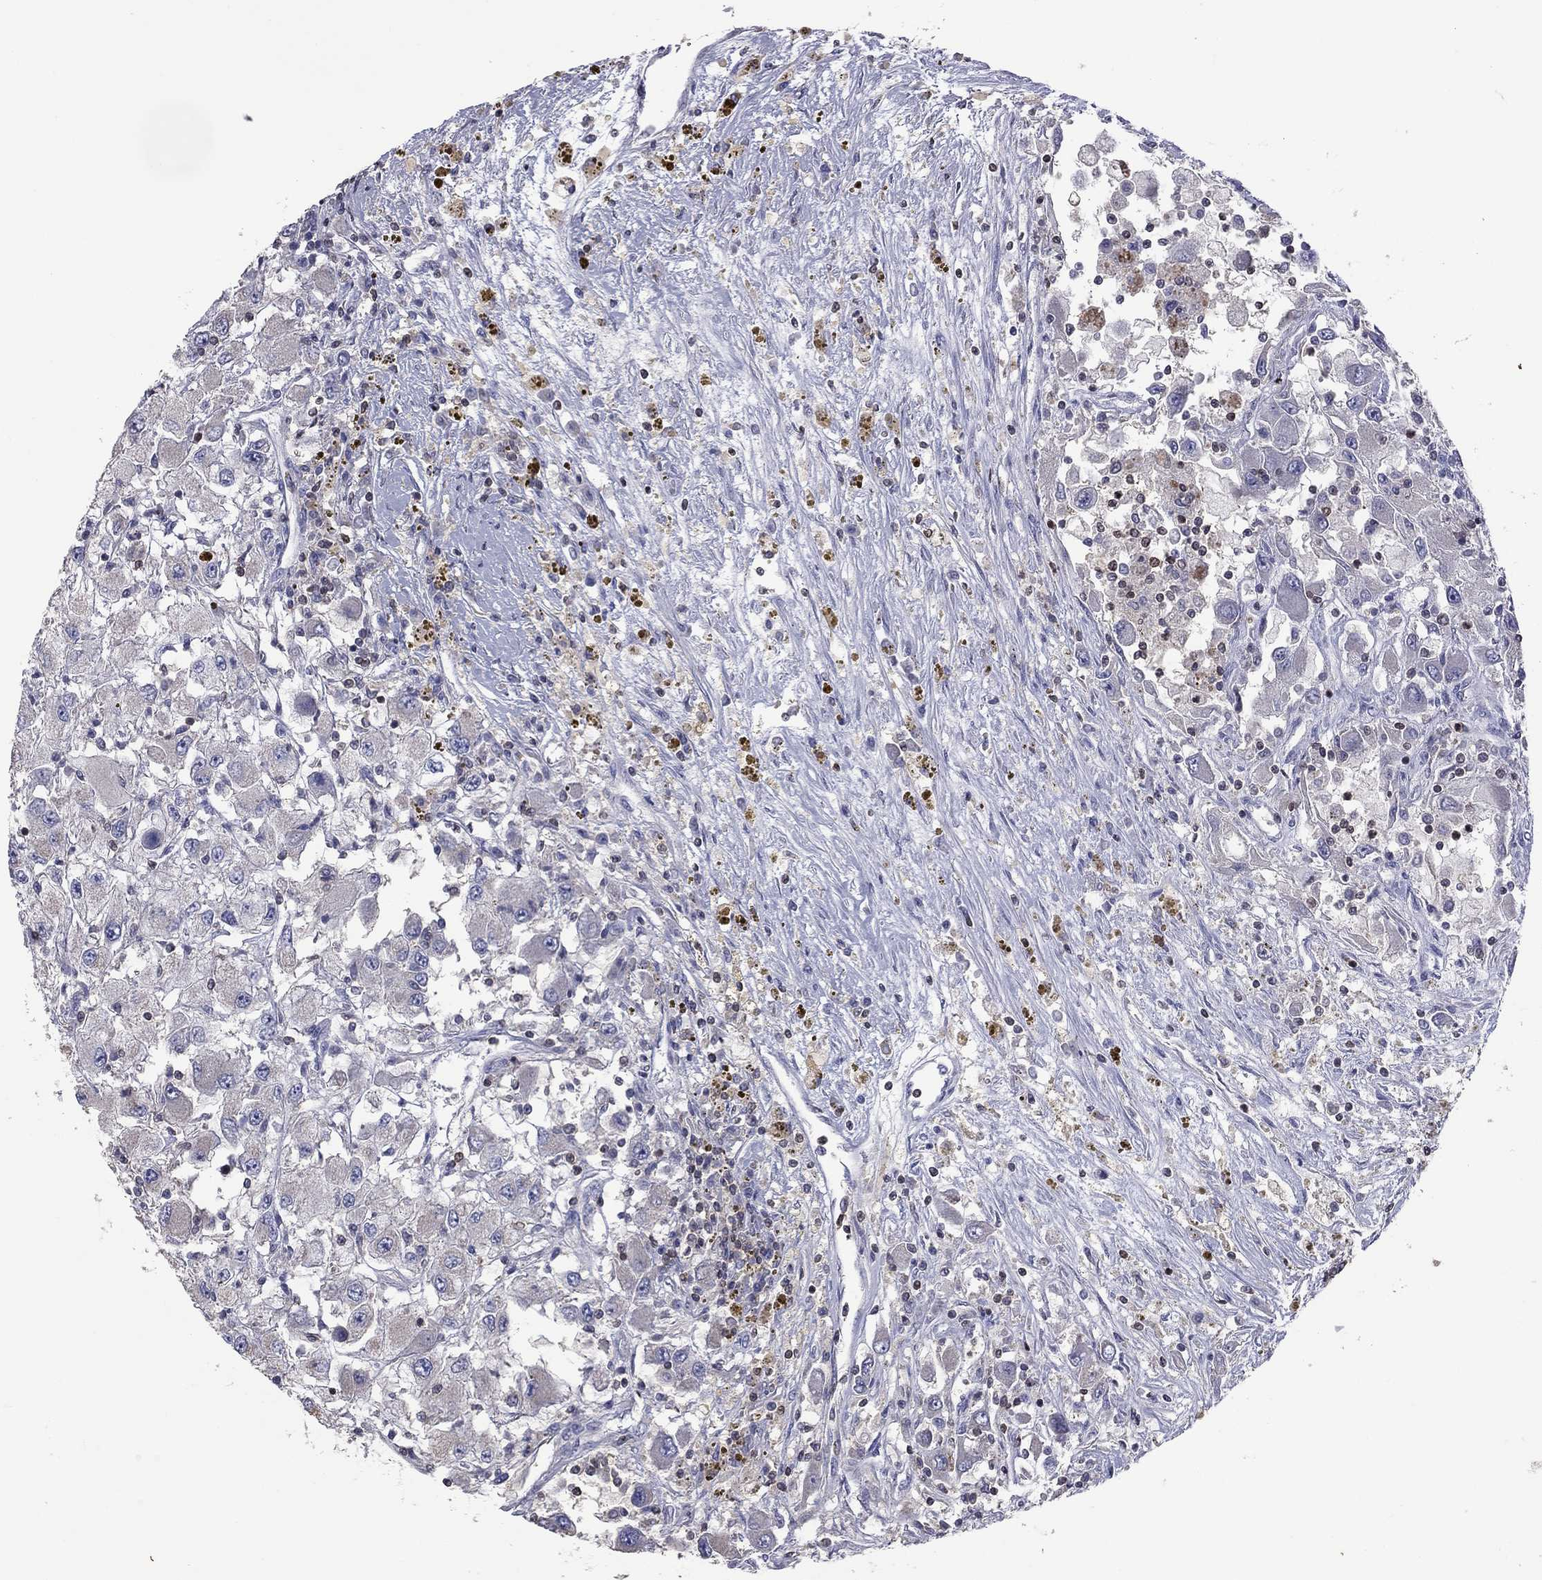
{"staining": {"intensity": "negative", "quantity": "none", "location": "none"}, "tissue": "renal cancer", "cell_type": "Tumor cells", "image_type": "cancer", "snomed": [{"axis": "morphology", "description": "Adenocarcinoma, NOS"}, {"axis": "topography", "description": "Kidney"}], "caption": "Micrograph shows no protein staining in tumor cells of renal cancer tissue.", "gene": "IPCEF1", "patient": {"sex": "female", "age": 67}}